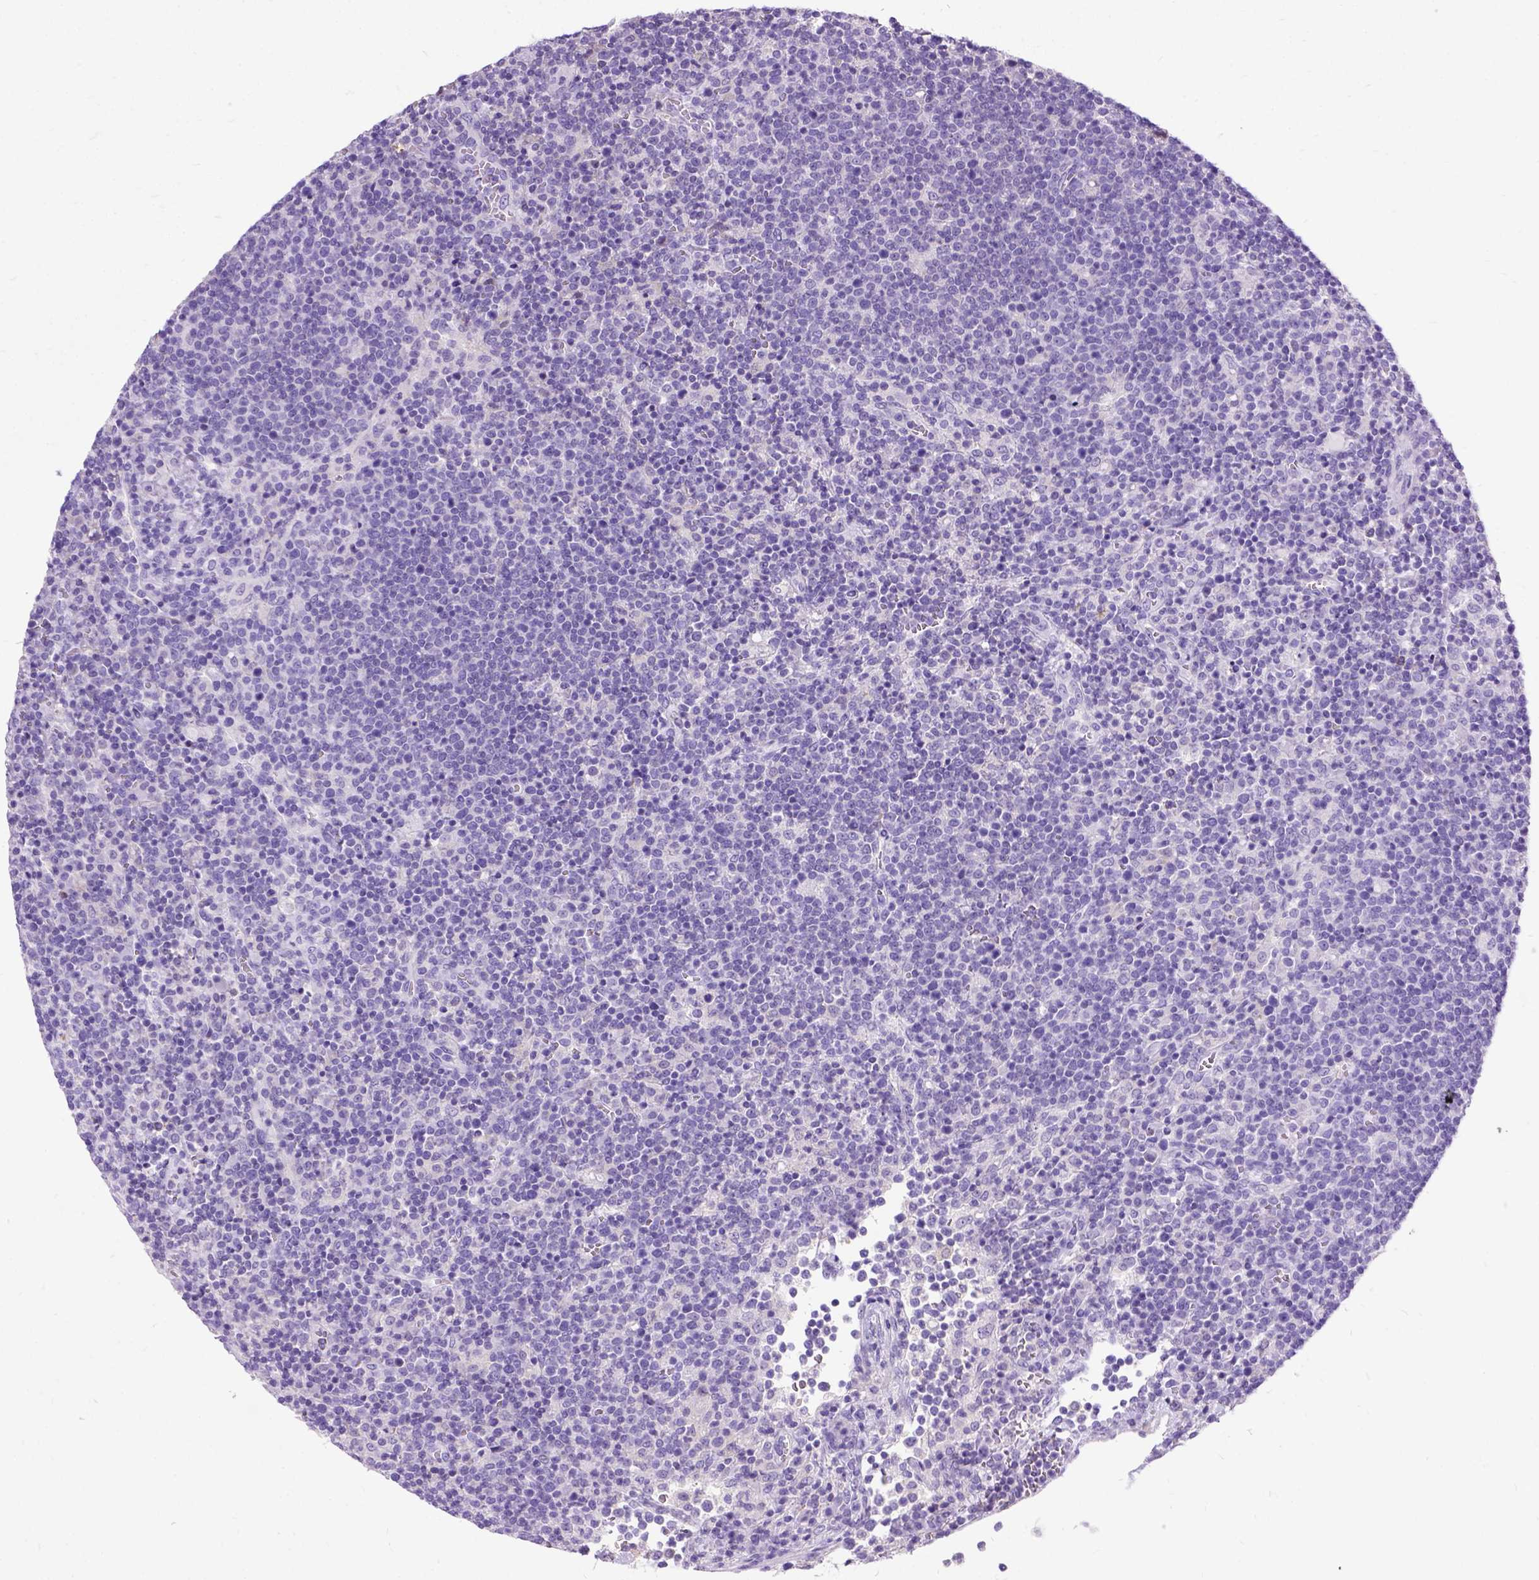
{"staining": {"intensity": "negative", "quantity": "none", "location": "none"}, "tissue": "lymphoma", "cell_type": "Tumor cells", "image_type": "cancer", "snomed": [{"axis": "morphology", "description": "Malignant lymphoma, non-Hodgkin's type, High grade"}, {"axis": "topography", "description": "Lymph node"}], "caption": "Human high-grade malignant lymphoma, non-Hodgkin's type stained for a protein using IHC demonstrates no staining in tumor cells.", "gene": "PRG2", "patient": {"sex": "male", "age": 61}}